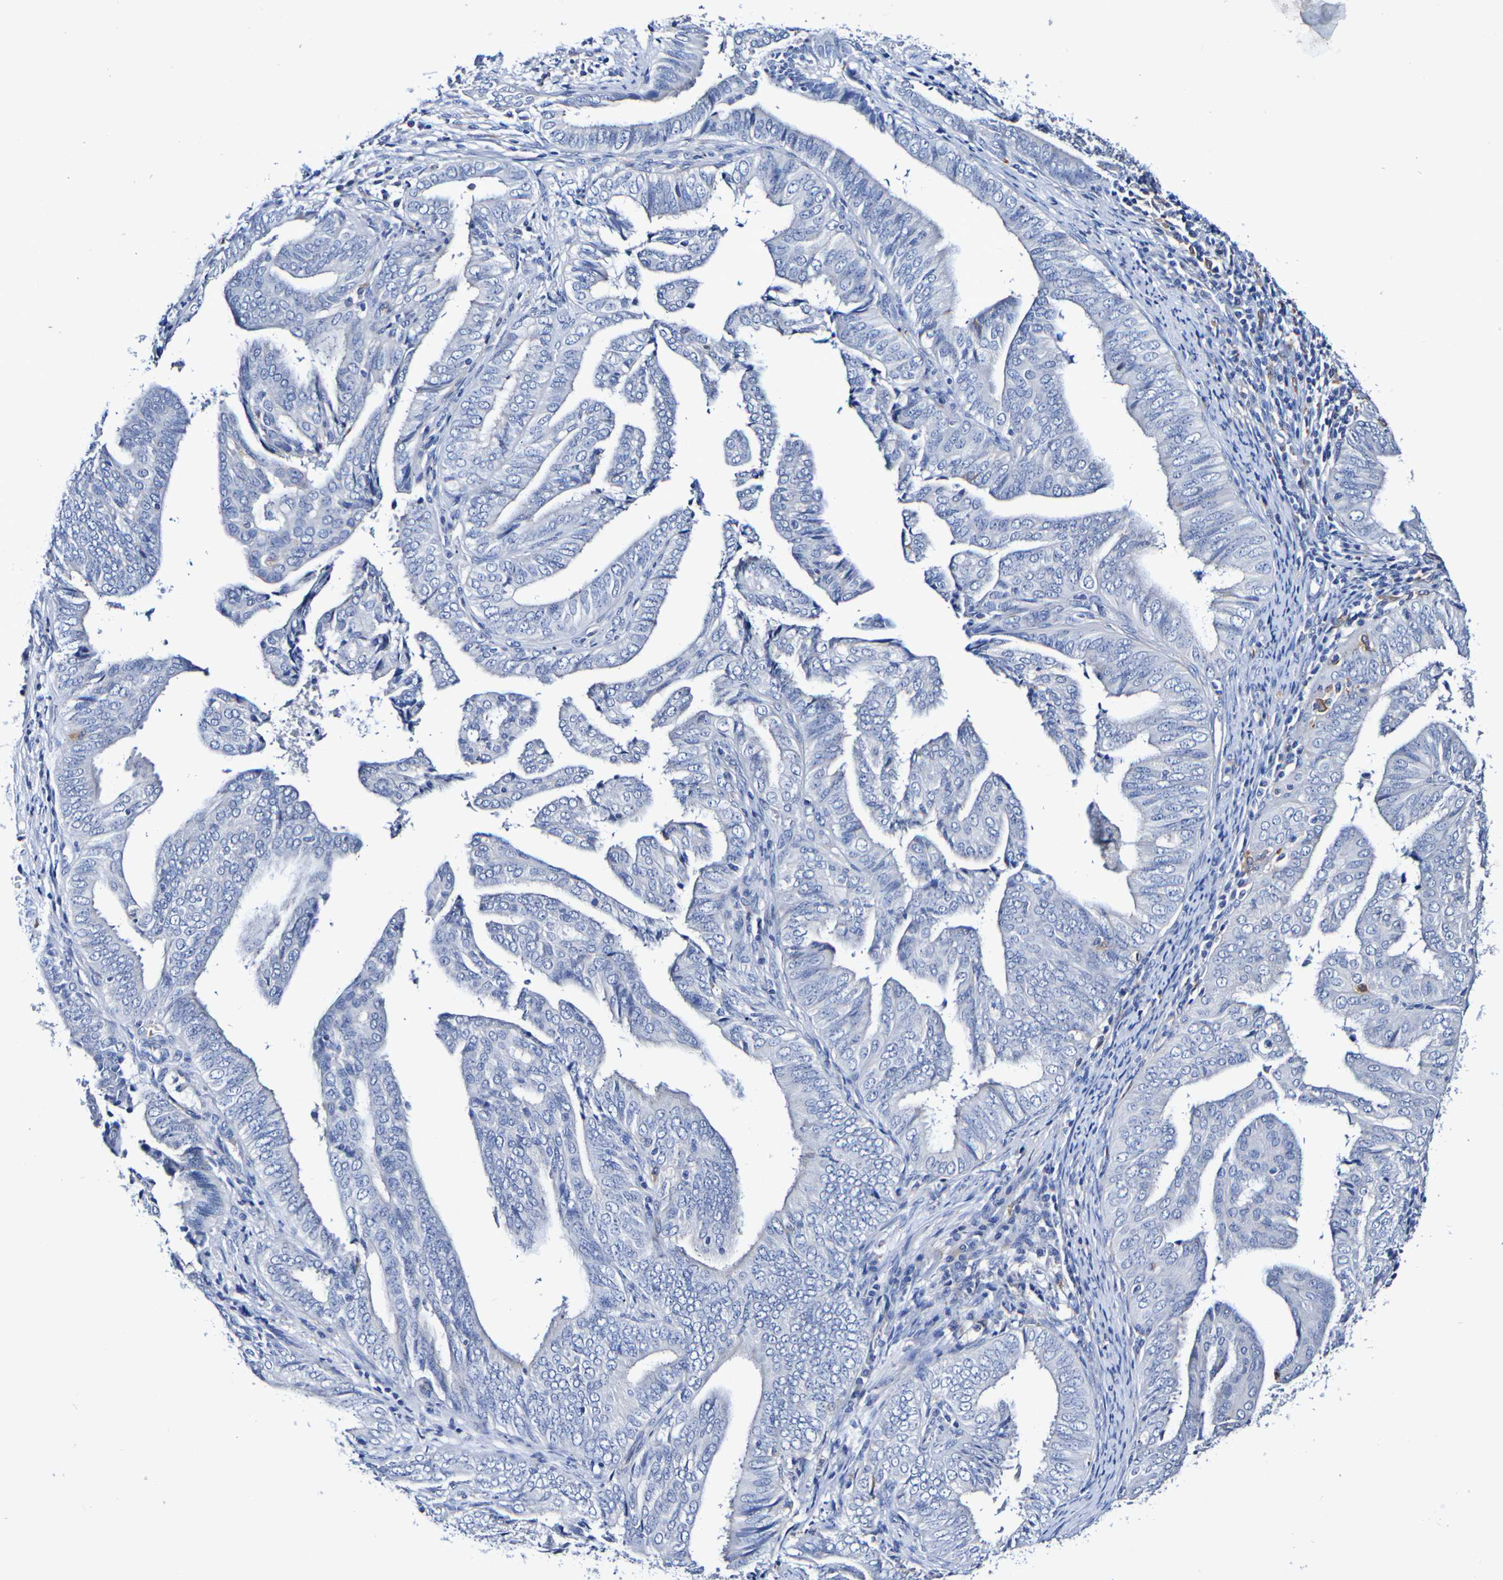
{"staining": {"intensity": "negative", "quantity": "none", "location": "none"}, "tissue": "endometrial cancer", "cell_type": "Tumor cells", "image_type": "cancer", "snomed": [{"axis": "morphology", "description": "Adenocarcinoma, NOS"}, {"axis": "topography", "description": "Endometrium"}], "caption": "This histopathology image is of endometrial cancer stained with immunohistochemistry (IHC) to label a protein in brown with the nuclei are counter-stained blue. There is no positivity in tumor cells.", "gene": "SEZ6", "patient": {"sex": "female", "age": 58}}